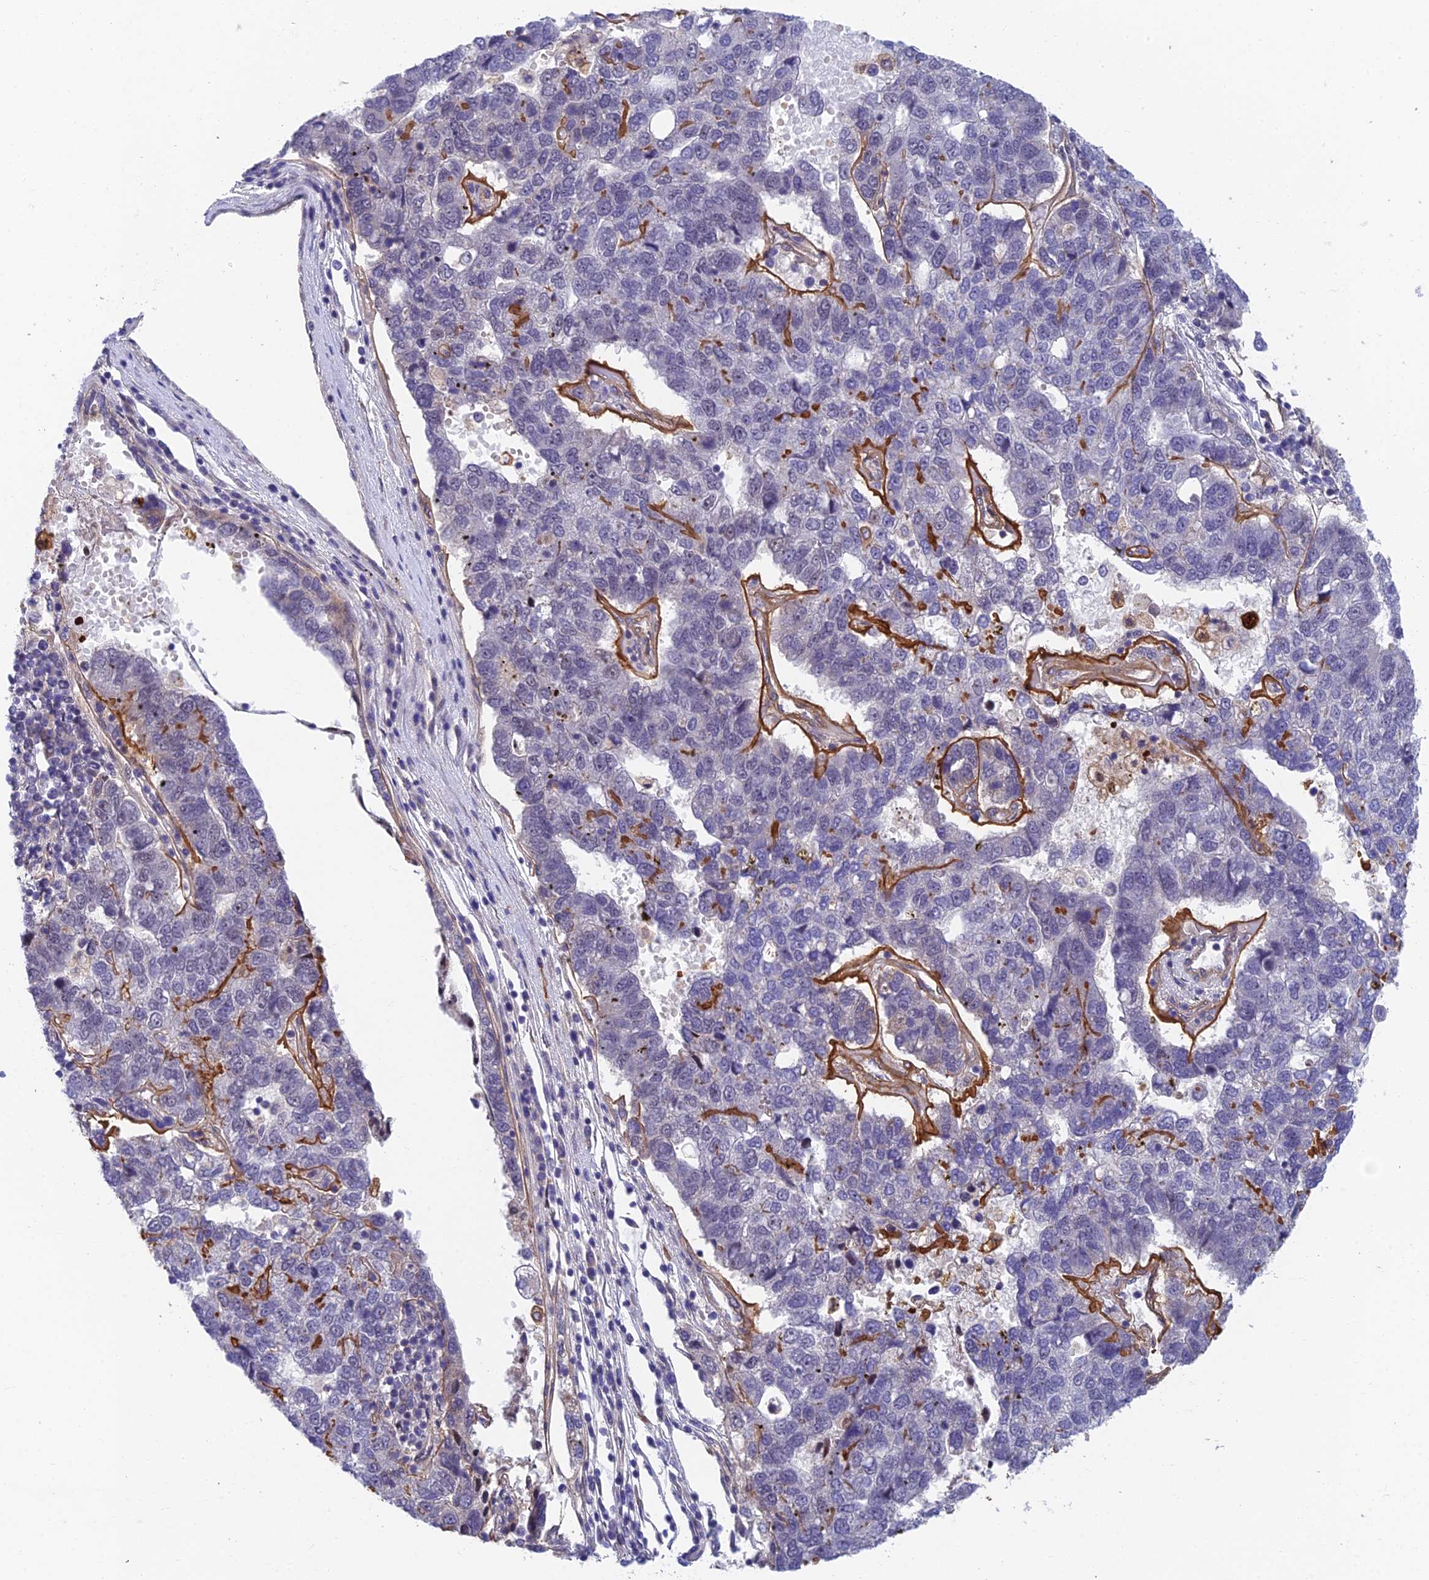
{"staining": {"intensity": "negative", "quantity": "none", "location": "none"}, "tissue": "pancreatic cancer", "cell_type": "Tumor cells", "image_type": "cancer", "snomed": [{"axis": "morphology", "description": "Adenocarcinoma, NOS"}, {"axis": "topography", "description": "Pancreas"}], "caption": "Tumor cells are negative for brown protein staining in pancreatic cancer.", "gene": "NSMCE1", "patient": {"sex": "female", "age": 61}}